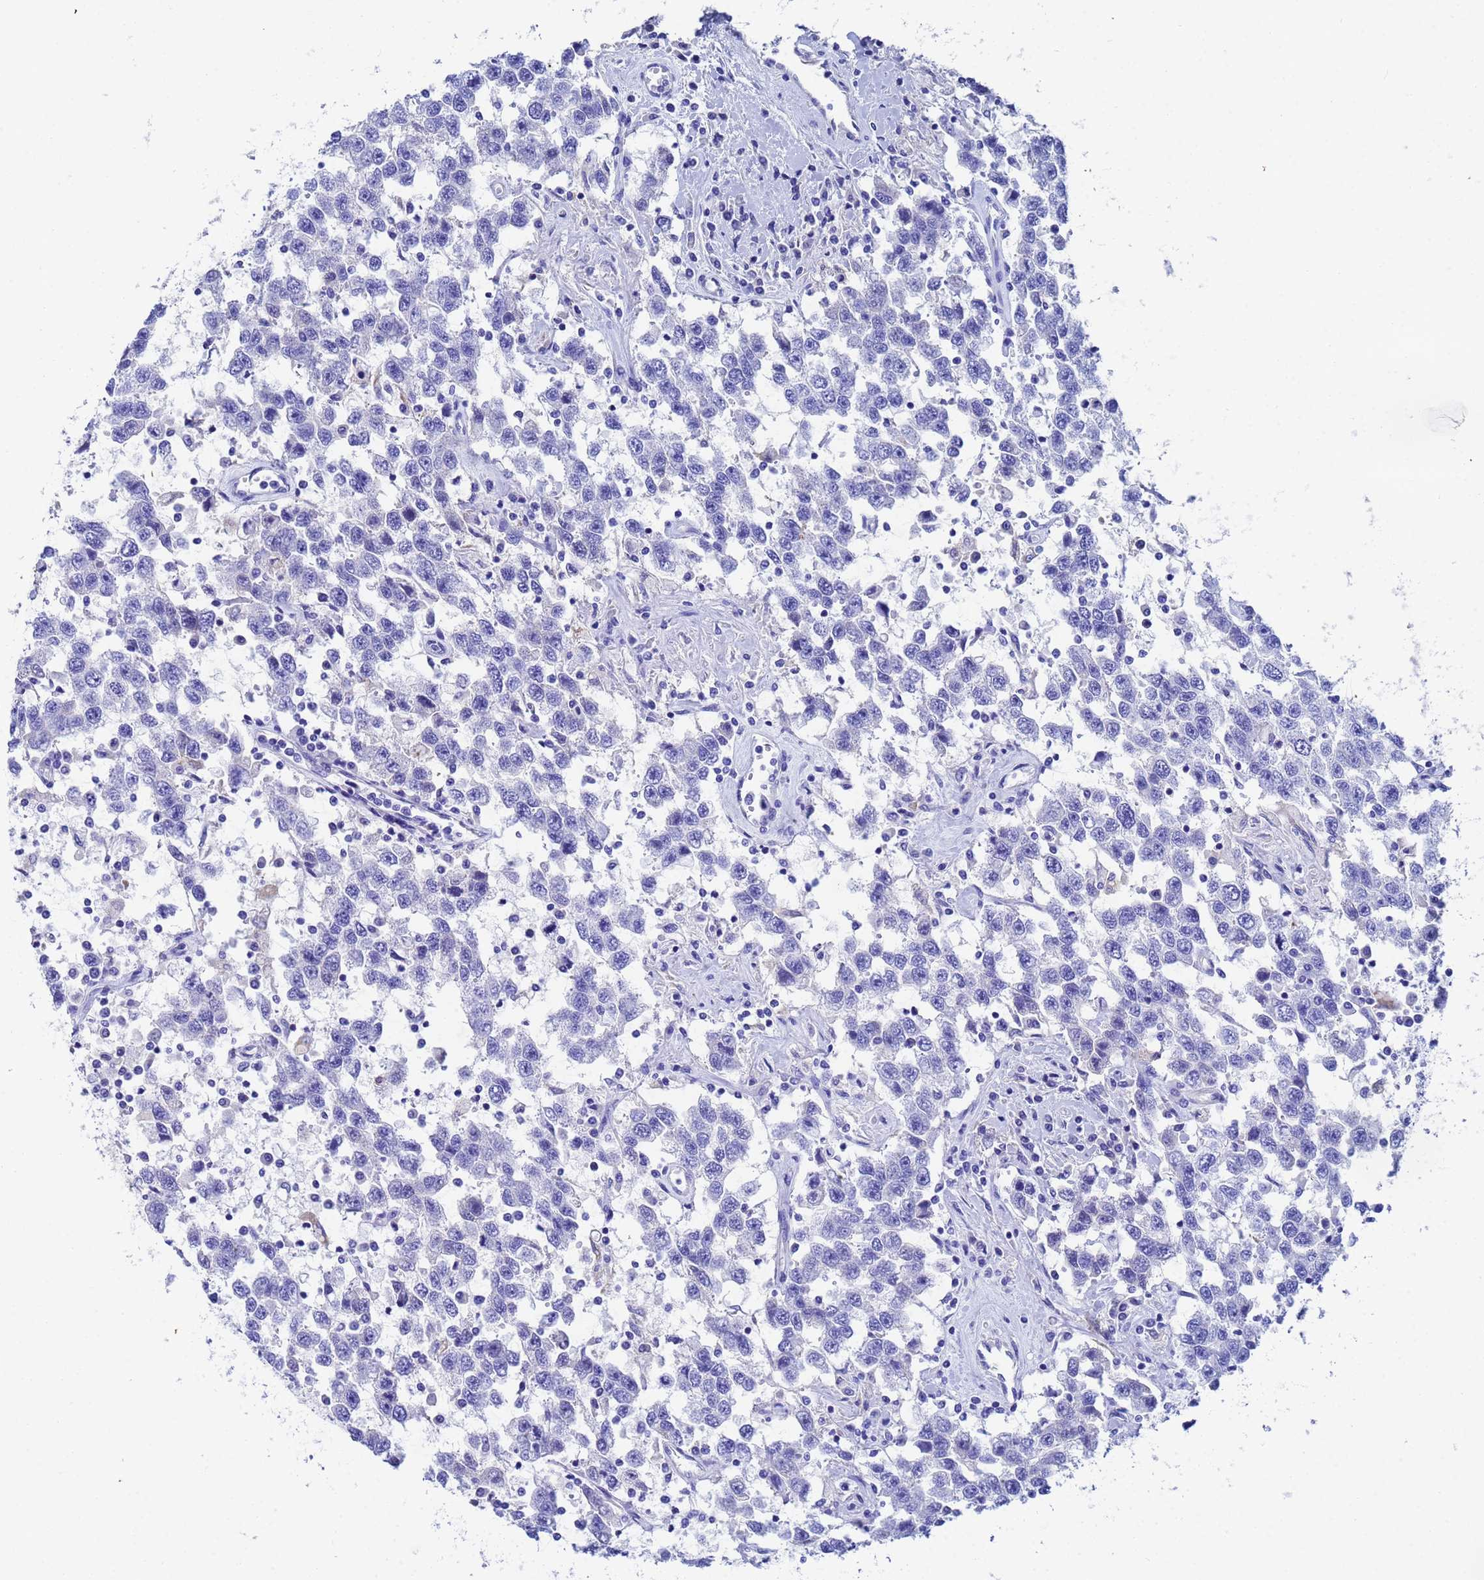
{"staining": {"intensity": "negative", "quantity": "none", "location": "none"}, "tissue": "testis cancer", "cell_type": "Tumor cells", "image_type": "cancer", "snomed": [{"axis": "morphology", "description": "Seminoma, NOS"}, {"axis": "topography", "description": "Testis"}], "caption": "High magnification brightfield microscopy of testis seminoma stained with DAB (brown) and counterstained with hematoxylin (blue): tumor cells show no significant positivity.", "gene": "CST4", "patient": {"sex": "male", "age": 41}}